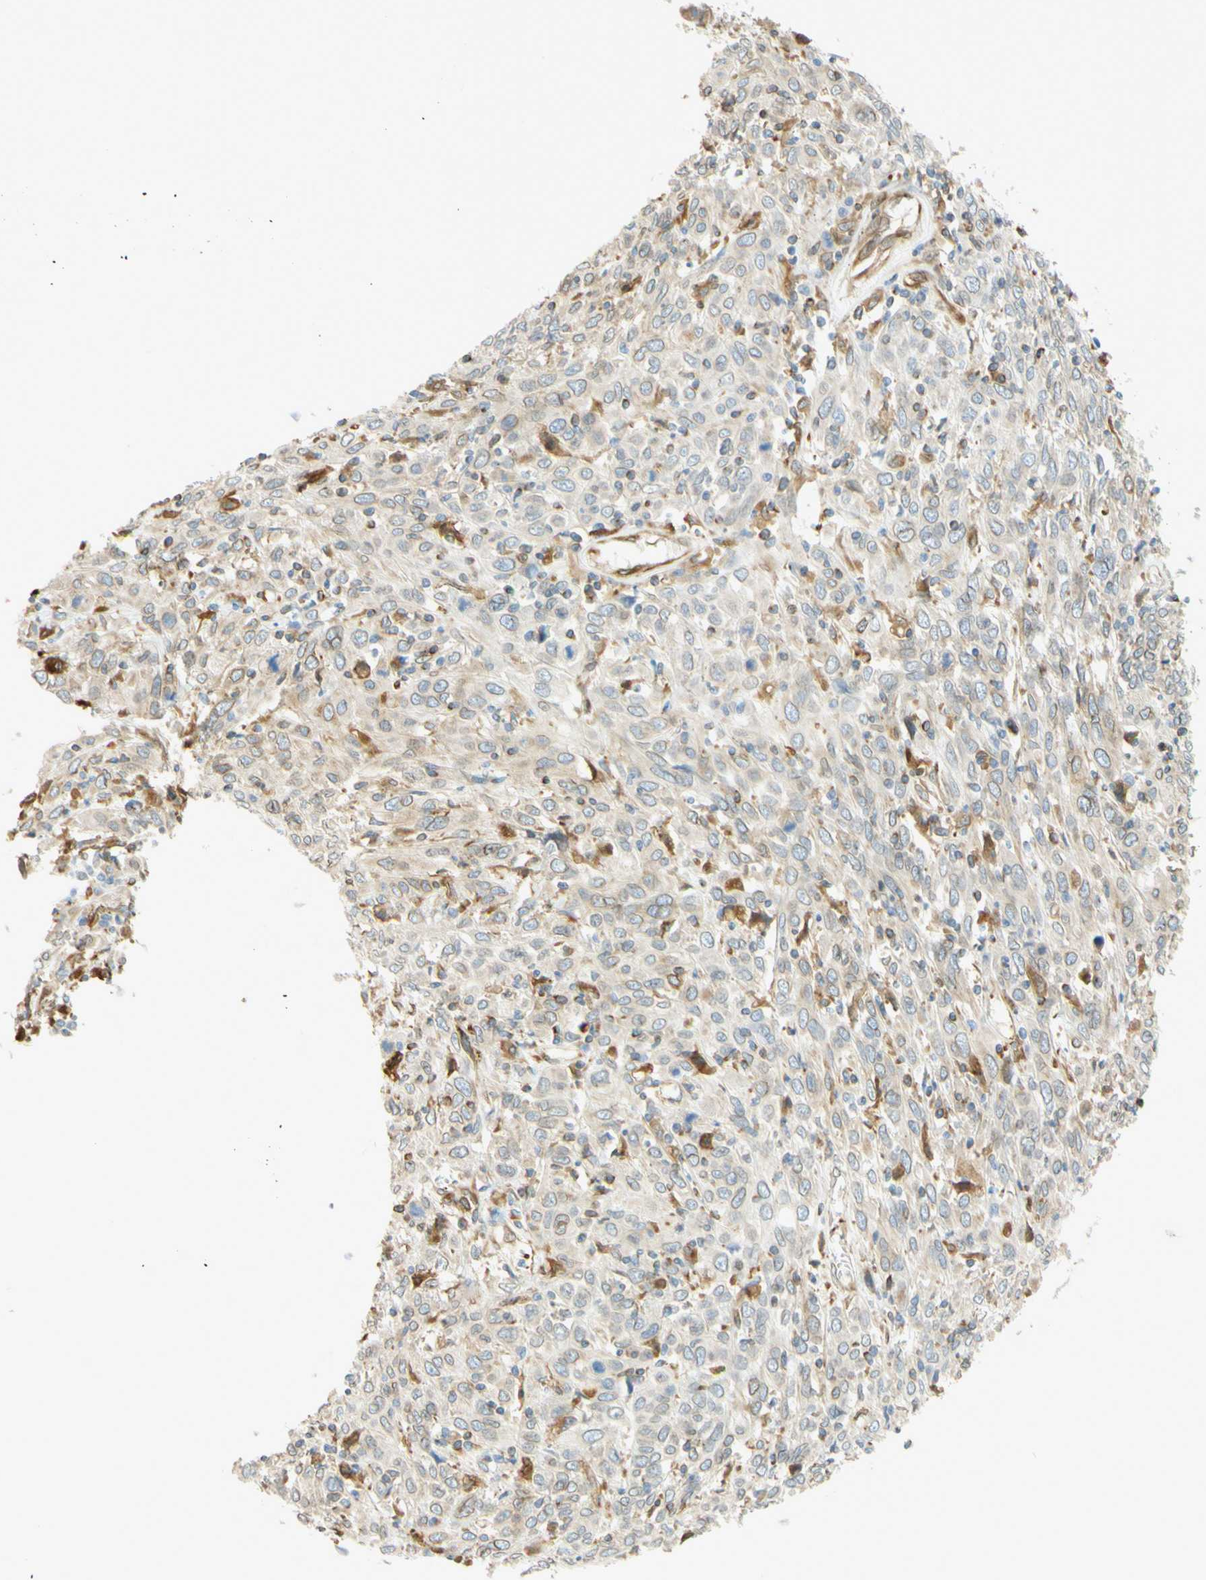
{"staining": {"intensity": "weak", "quantity": "25%-75%", "location": "cytoplasmic/membranous,nuclear"}, "tissue": "cervical cancer", "cell_type": "Tumor cells", "image_type": "cancer", "snomed": [{"axis": "morphology", "description": "Squamous cell carcinoma, NOS"}, {"axis": "topography", "description": "Cervix"}], "caption": "IHC micrograph of human cervical squamous cell carcinoma stained for a protein (brown), which demonstrates low levels of weak cytoplasmic/membranous and nuclear expression in about 25%-75% of tumor cells.", "gene": "ENDOD1", "patient": {"sex": "female", "age": 46}}